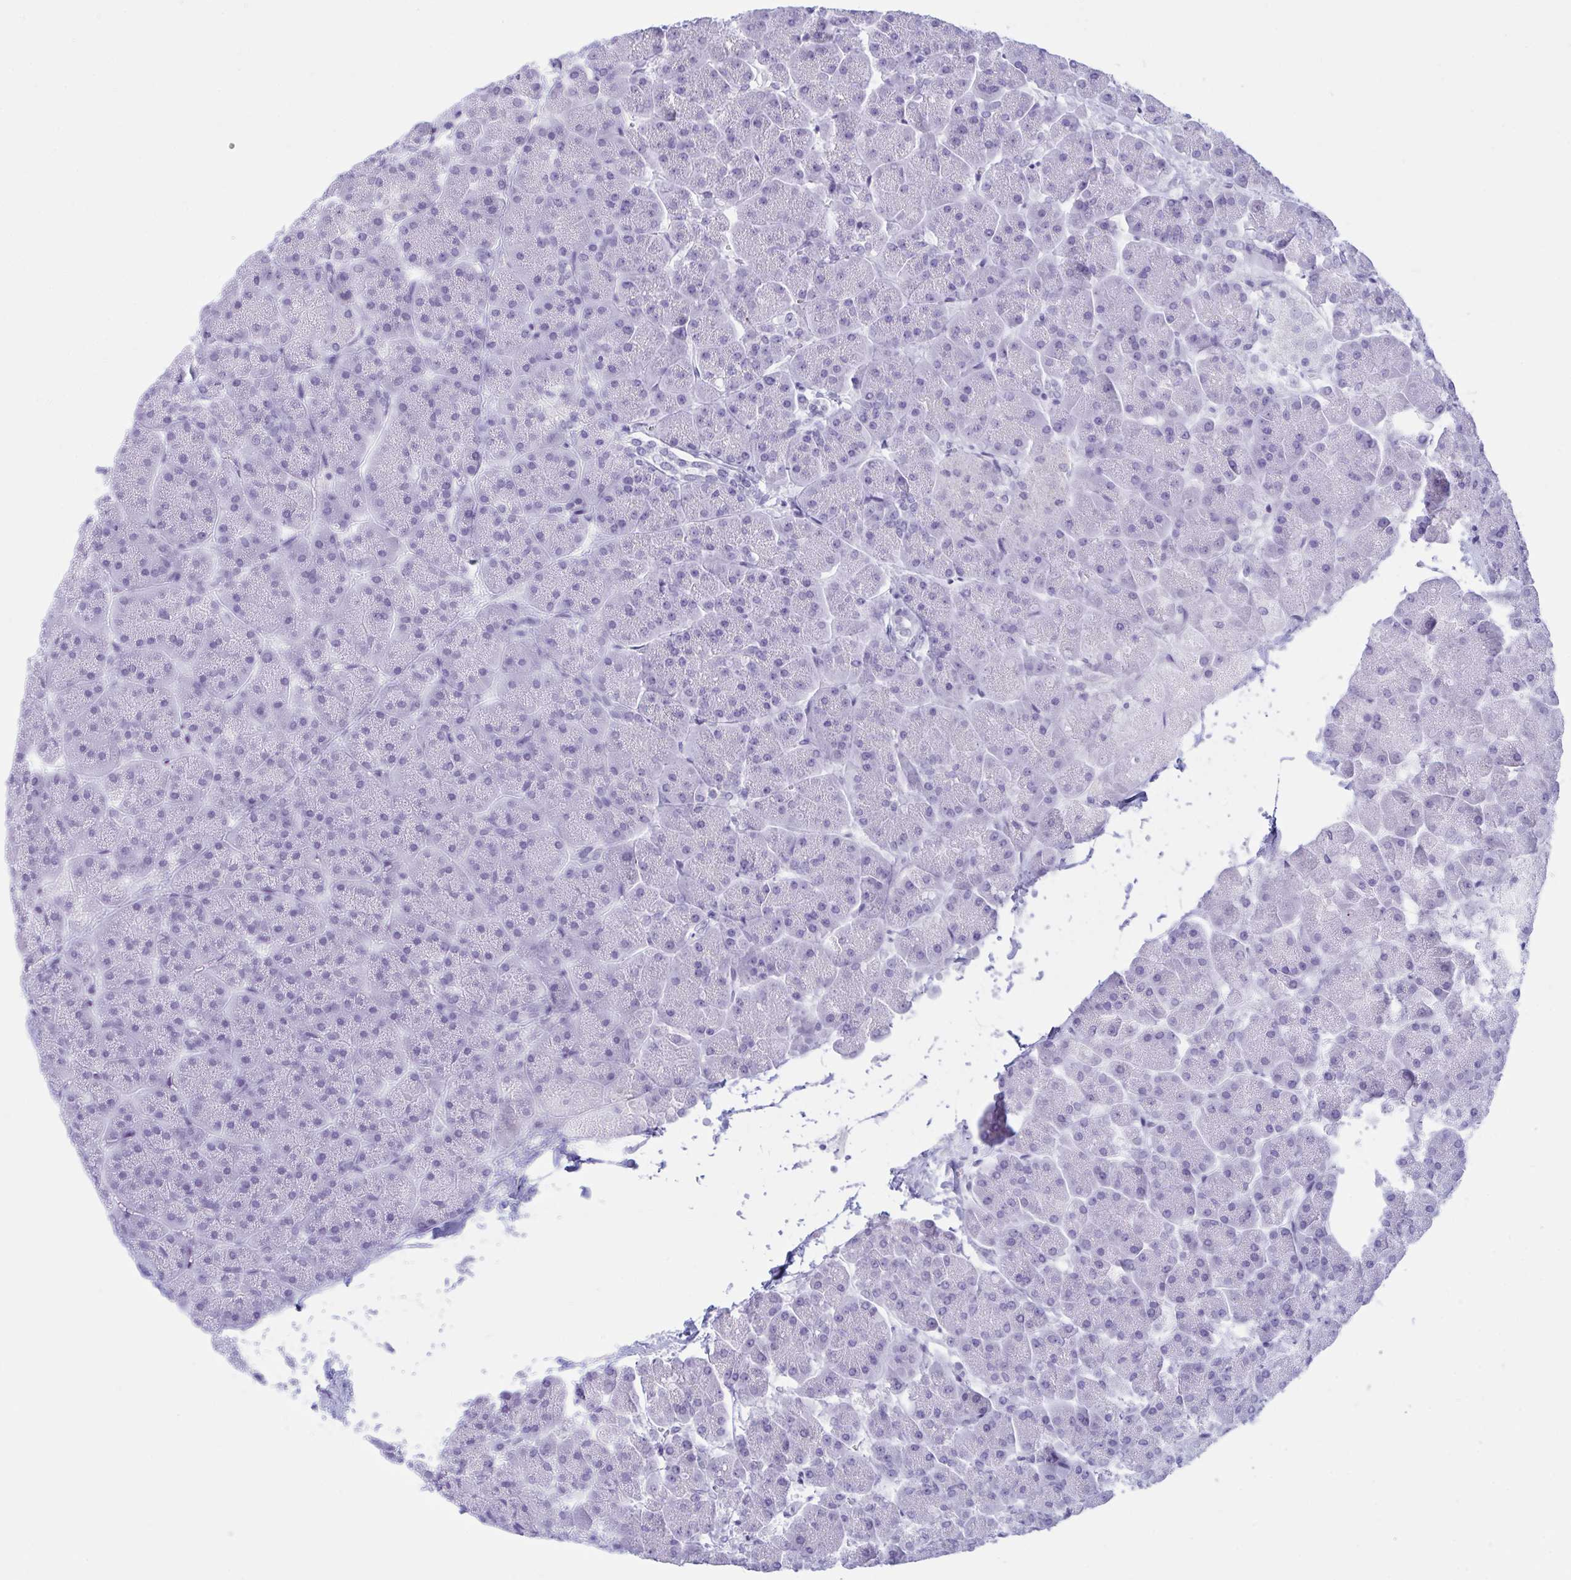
{"staining": {"intensity": "negative", "quantity": "none", "location": "none"}, "tissue": "pancreas", "cell_type": "Exocrine glandular cells", "image_type": "normal", "snomed": [{"axis": "morphology", "description": "Normal tissue, NOS"}, {"axis": "topography", "description": "Pancreas"}, {"axis": "topography", "description": "Peripheral nerve tissue"}], "caption": "The image shows no staining of exocrine glandular cells in unremarkable pancreas. (Stains: DAB IHC with hematoxylin counter stain, Microscopy: brightfield microscopy at high magnification).", "gene": "OXLD1", "patient": {"sex": "male", "age": 54}}